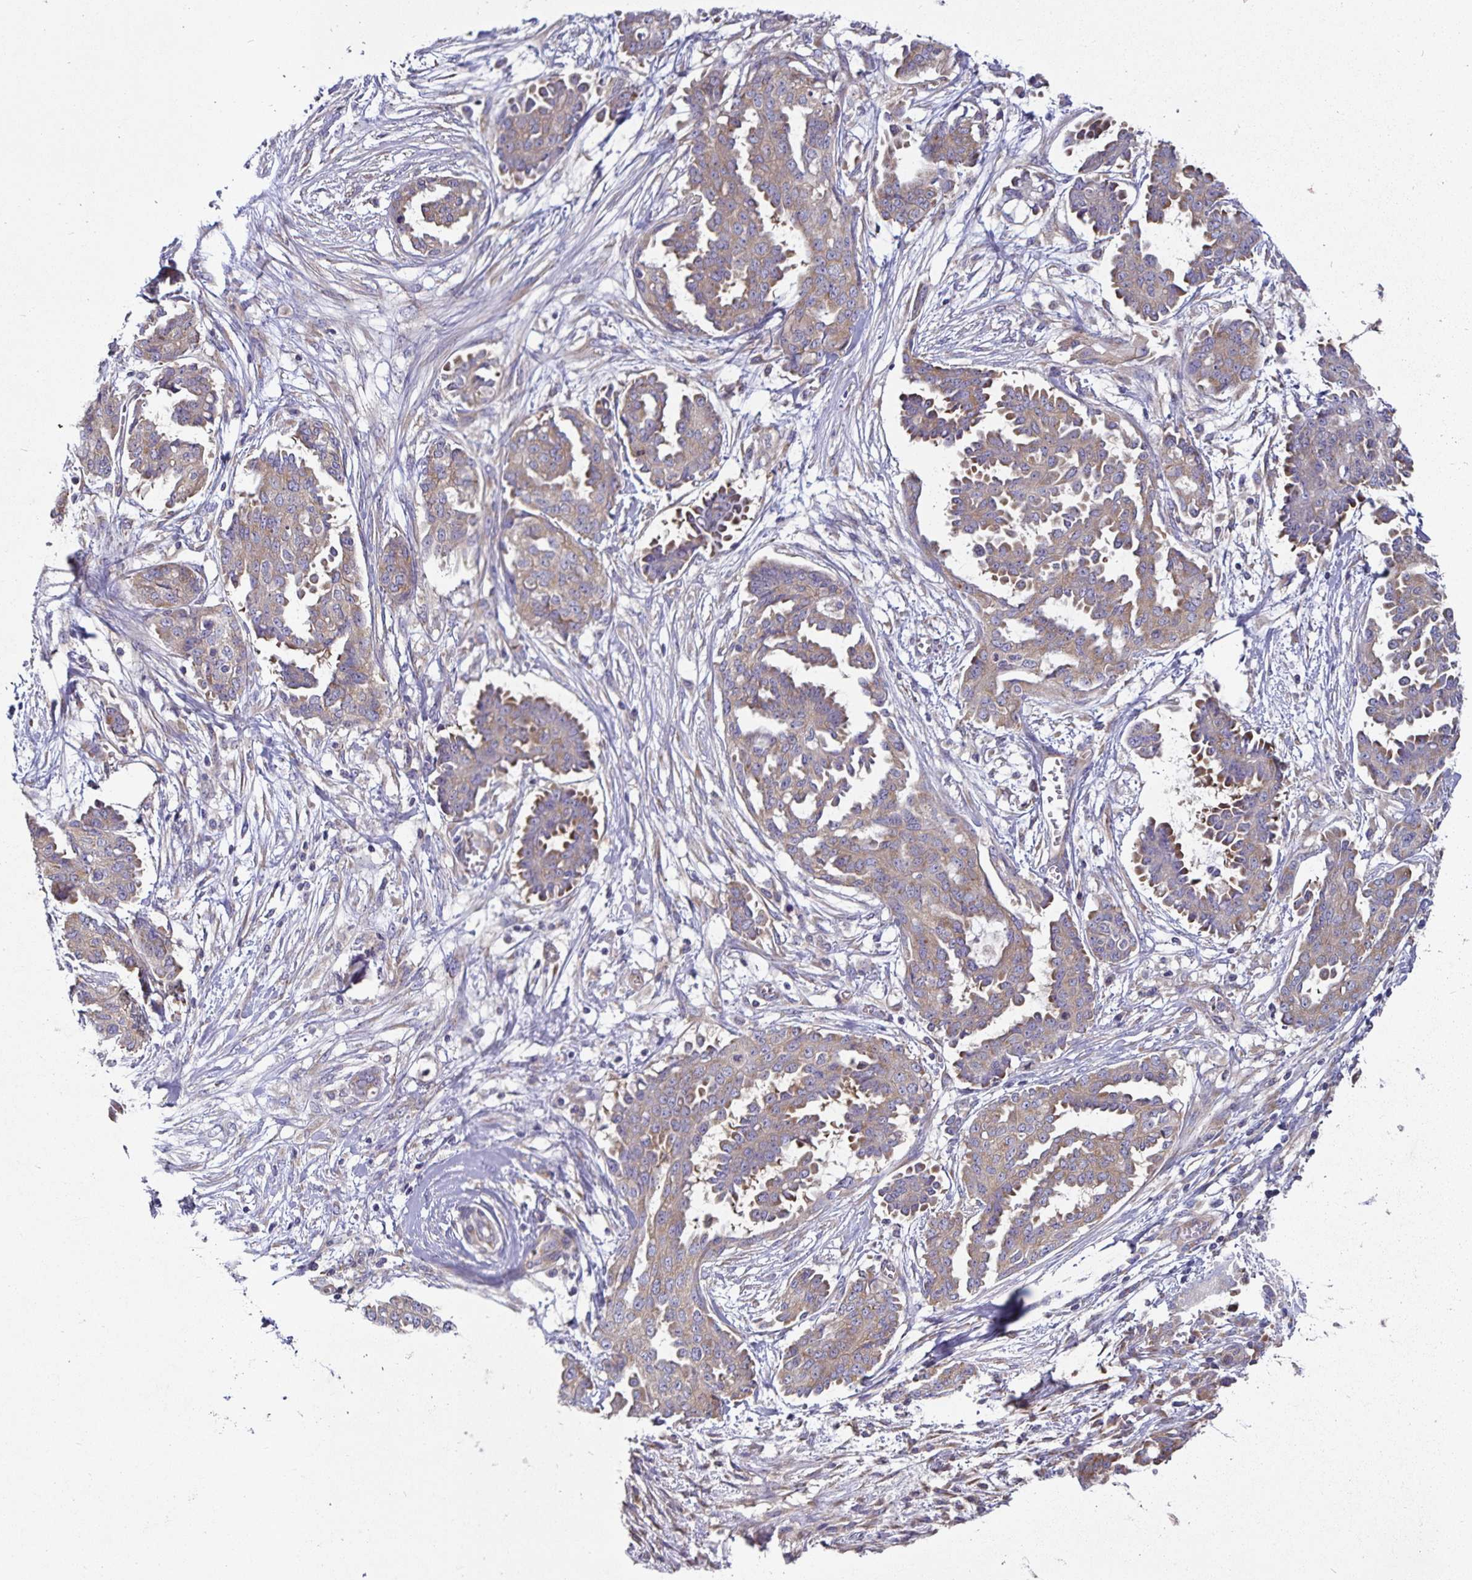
{"staining": {"intensity": "moderate", "quantity": ">75%", "location": "cytoplasmic/membranous"}, "tissue": "ovarian cancer", "cell_type": "Tumor cells", "image_type": "cancer", "snomed": [{"axis": "morphology", "description": "Cystadenocarcinoma, serous, NOS"}, {"axis": "topography", "description": "Ovary"}], "caption": "IHC staining of ovarian cancer, which demonstrates medium levels of moderate cytoplasmic/membranous staining in approximately >75% of tumor cells indicating moderate cytoplasmic/membranous protein positivity. The staining was performed using DAB (3,3'-diaminobenzidine) (brown) for protein detection and nuclei were counterstained in hematoxylin (blue).", "gene": "FAM120A", "patient": {"sex": "female", "age": 71}}